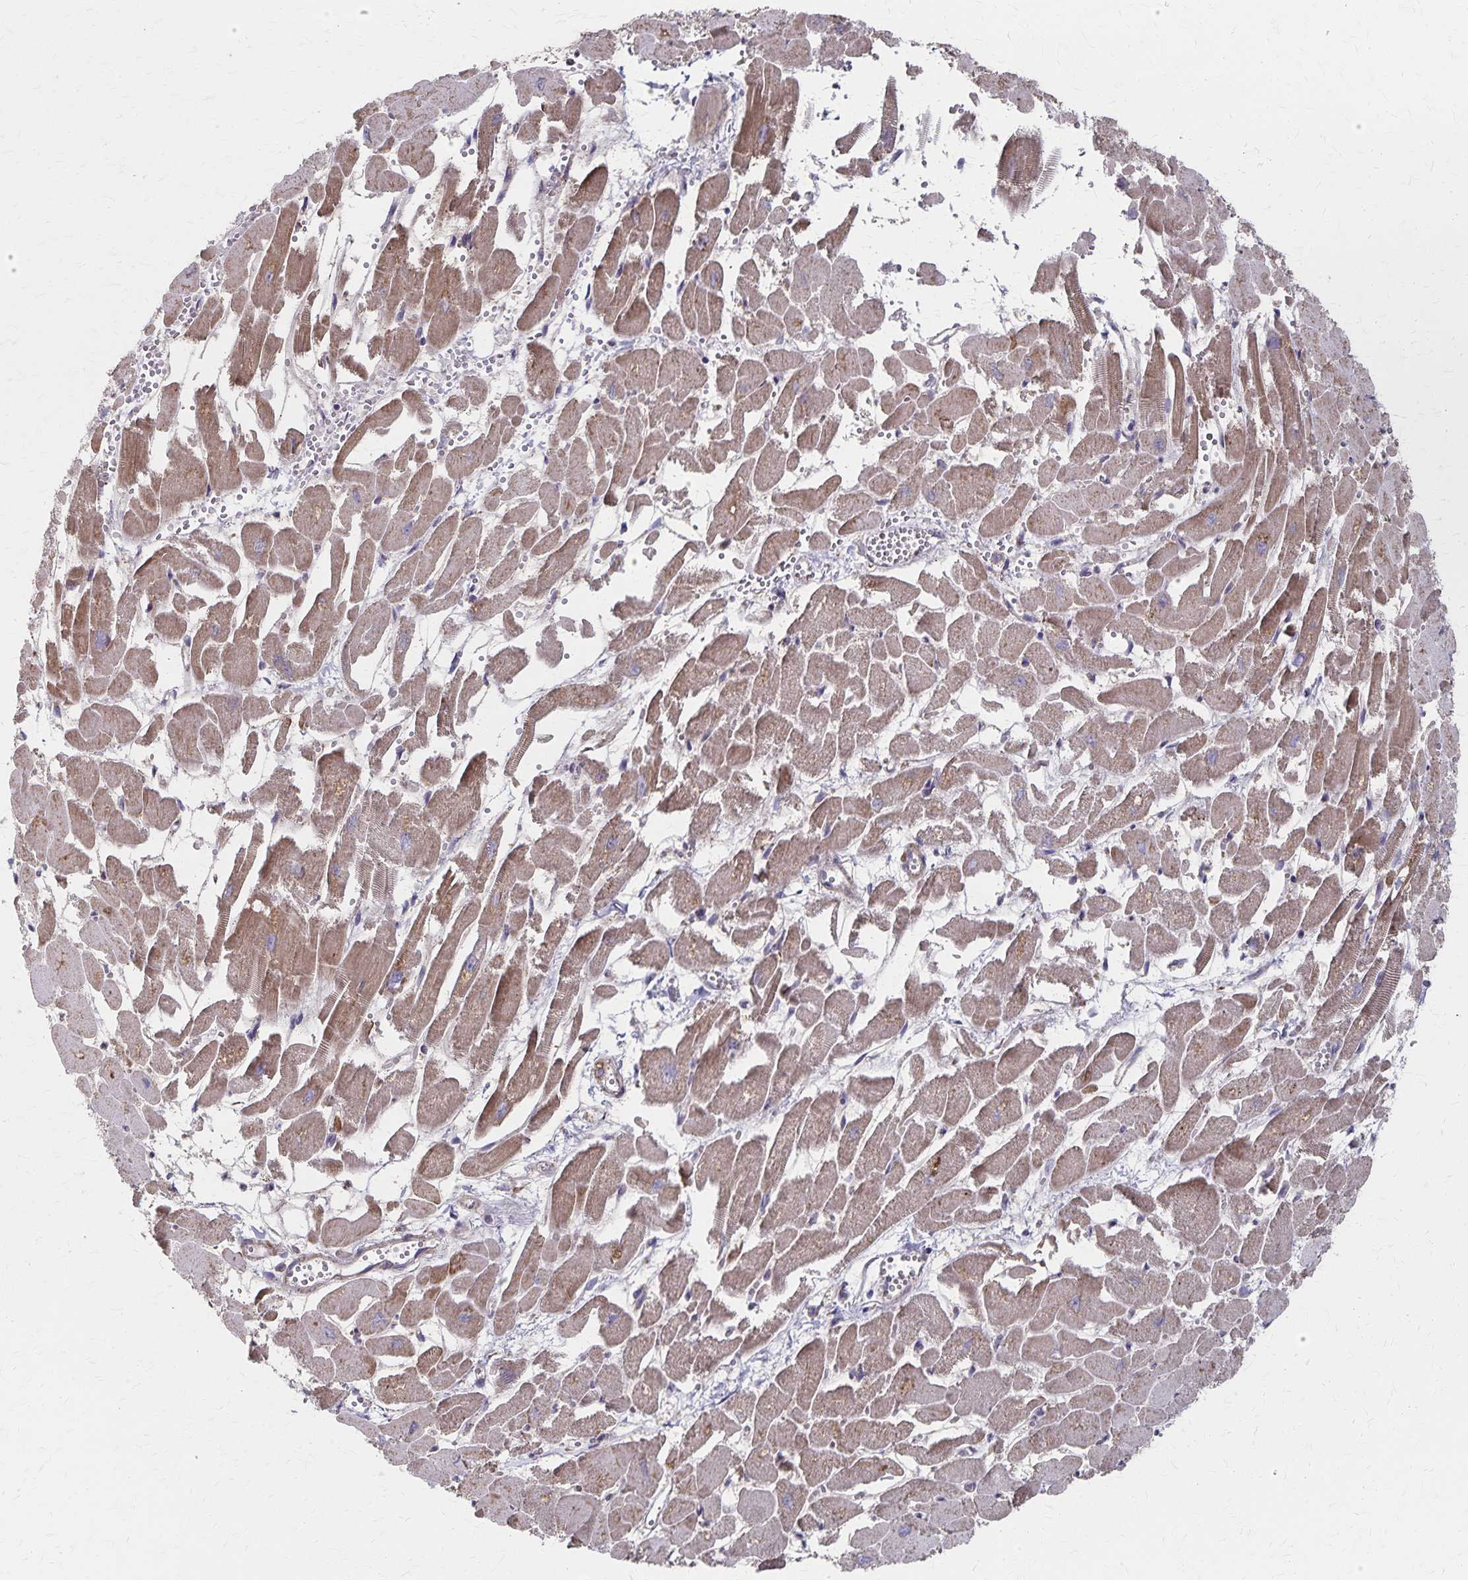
{"staining": {"intensity": "moderate", "quantity": ">75%", "location": "cytoplasmic/membranous"}, "tissue": "heart muscle", "cell_type": "Cardiomyocytes", "image_type": "normal", "snomed": [{"axis": "morphology", "description": "Normal tissue, NOS"}, {"axis": "topography", "description": "Heart"}], "caption": "A high-resolution micrograph shows IHC staining of normal heart muscle, which shows moderate cytoplasmic/membranous expression in about >75% of cardiomyocytes. Immunohistochemistry stains the protein in brown and the nuclei are stained blue.", "gene": "DYRK4", "patient": {"sex": "female", "age": 52}}